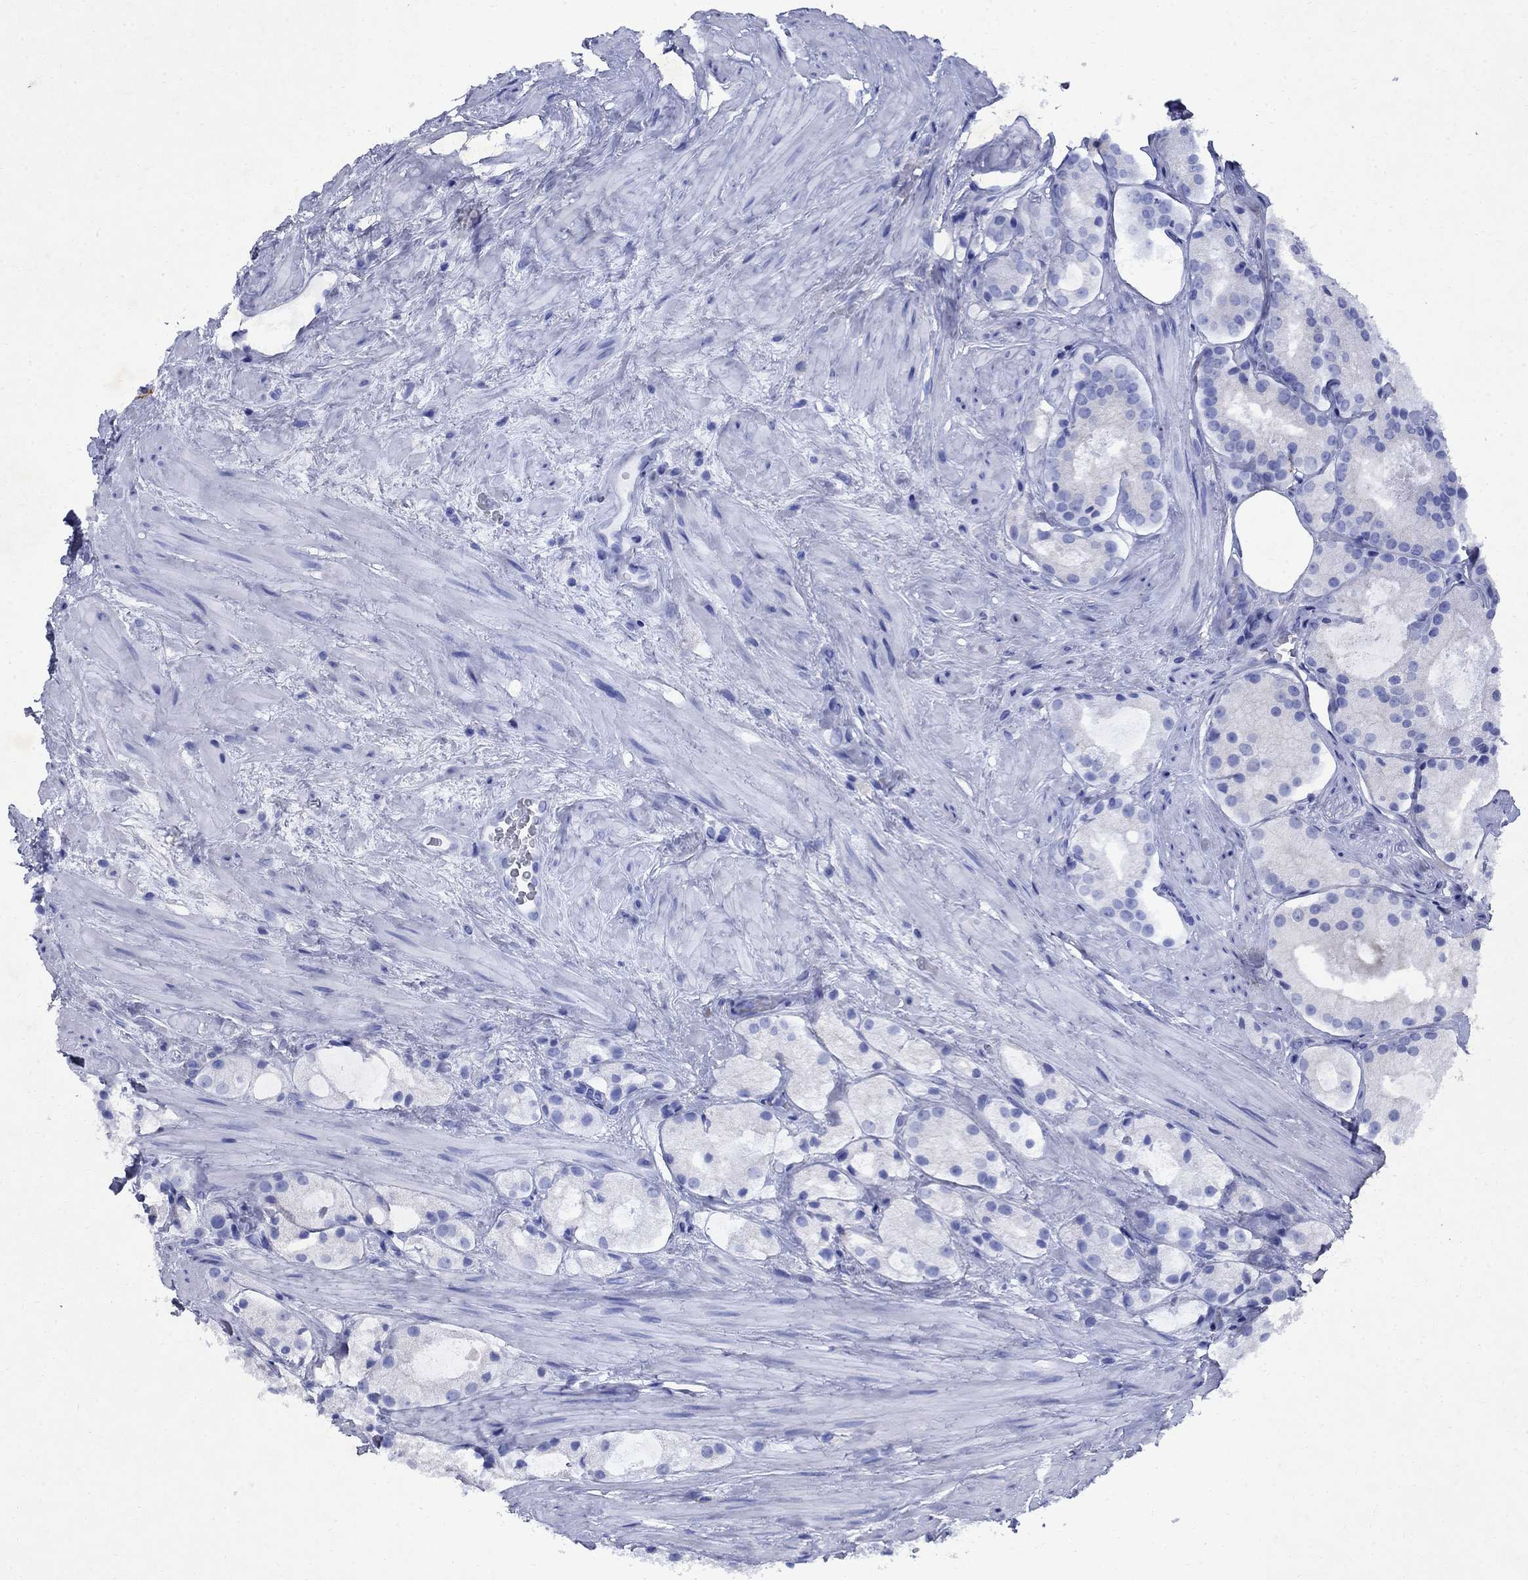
{"staining": {"intensity": "negative", "quantity": "none", "location": "none"}, "tissue": "prostate cancer", "cell_type": "Tumor cells", "image_type": "cancer", "snomed": [{"axis": "morphology", "description": "Adenocarcinoma, NOS"}, {"axis": "morphology", "description": "Adenocarcinoma, High grade"}, {"axis": "topography", "description": "Prostate"}], "caption": "This is an immunohistochemistry (IHC) histopathology image of human high-grade adenocarcinoma (prostate). There is no staining in tumor cells.", "gene": "STAB2", "patient": {"sex": "male", "age": 64}}